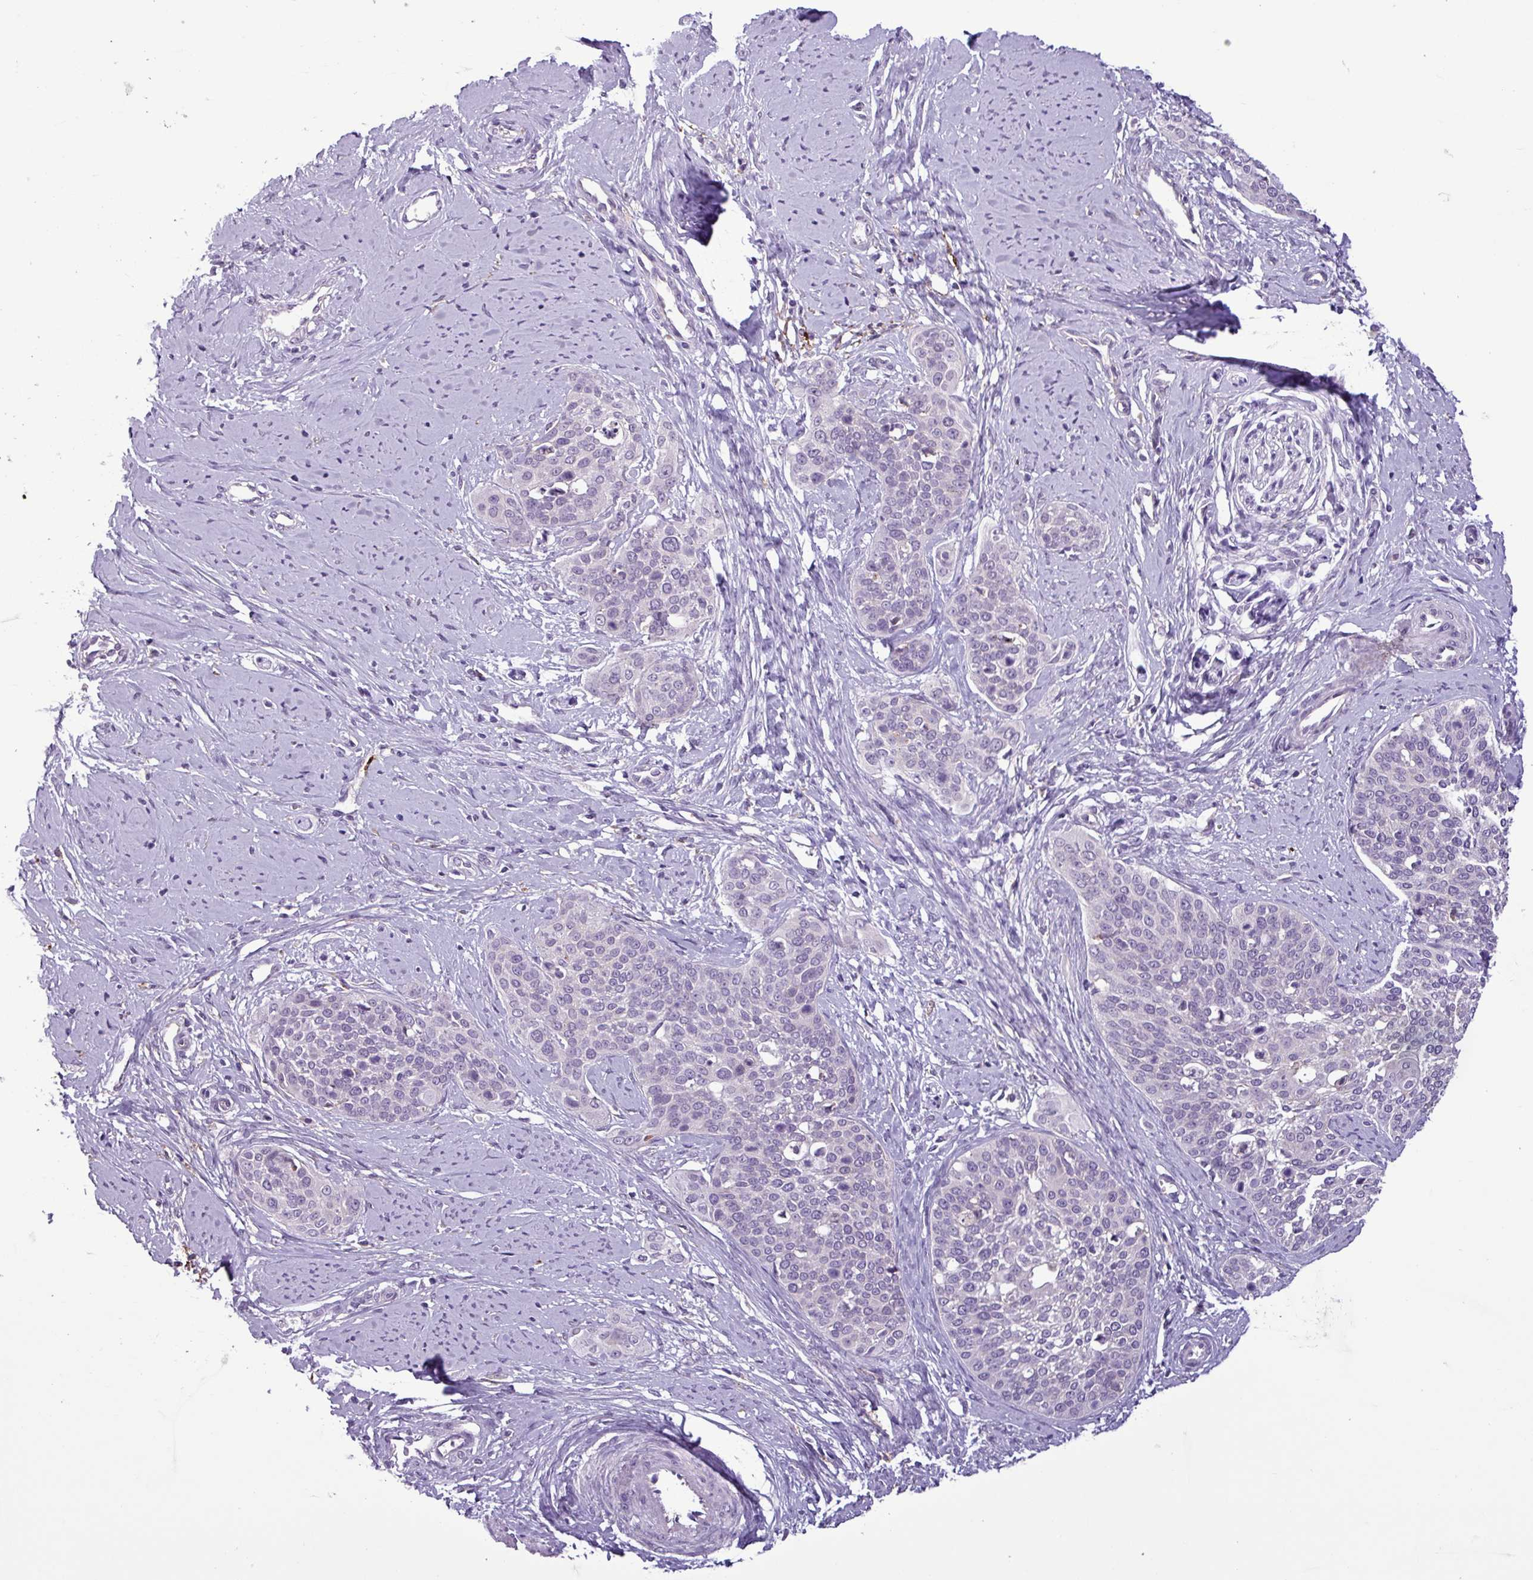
{"staining": {"intensity": "negative", "quantity": "none", "location": "none"}, "tissue": "cervical cancer", "cell_type": "Tumor cells", "image_type": "cancer", "snomed": [{"axis": "morphology", "description": "Squamous cell carcinoma, NOS"}, {"axis": "topography", "description": "Cervix"}], "caption": "This image is of cervical squamous cell carcinoma stained with IHC to label a protein in brown with the nuclei are counter-stained blue. There is no staining in tumor cells. (DAB IHC with hematoxylin counter stain).", "gene": "C9orf24", "patient": {"sex": "female", "age": 44}}